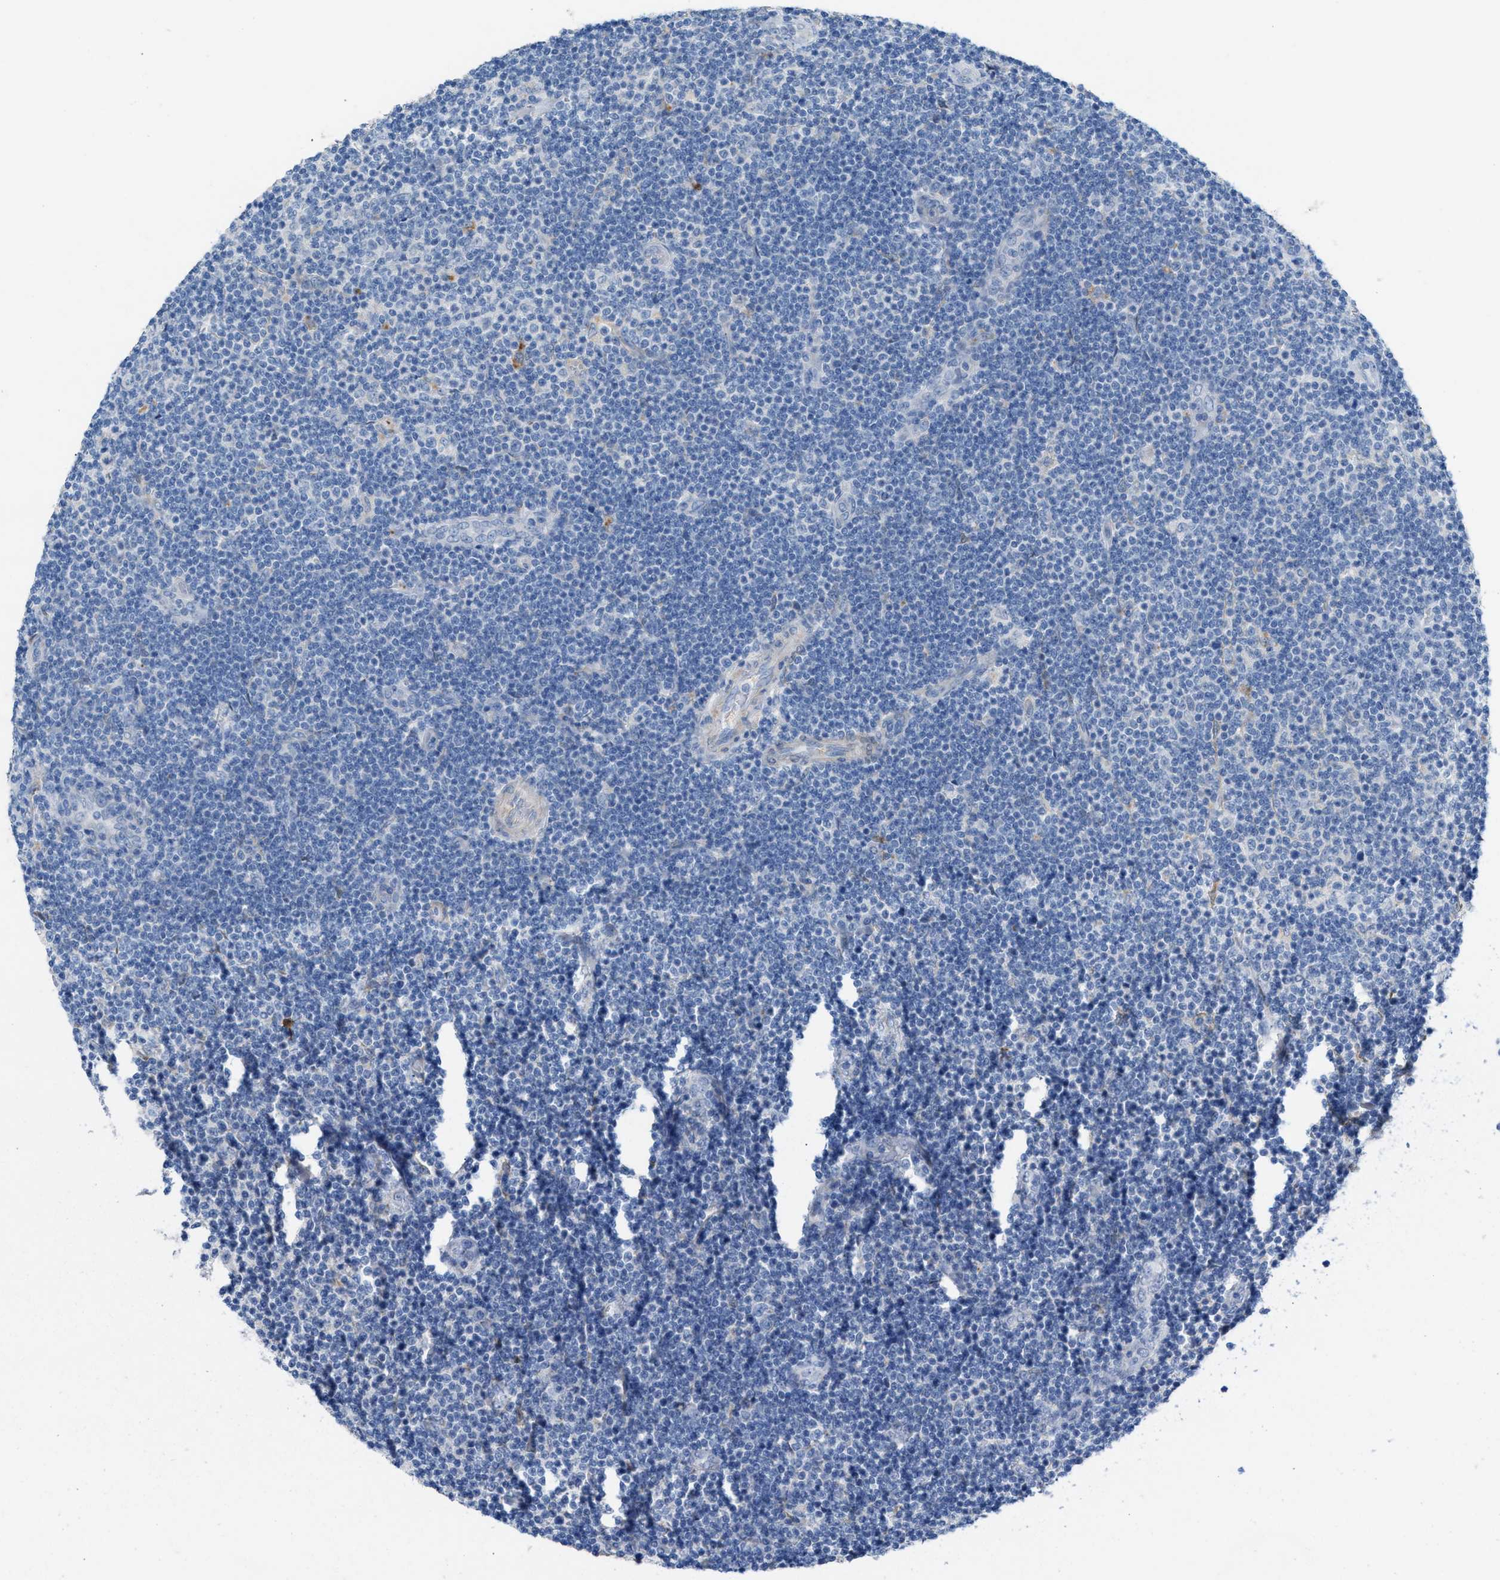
{"staining": {"intensity": "negative", "quantity": "none", "location": "none"}, "tissue": "lymphoma", "cell_type": "Tumor cells", "image_type": "cancer", "snomed": [{"axis": "morphology", "description": "Malignant lymphoma, non-Hodgkin's type, Low grade"}, {"axis": "topography", "description": "Lymph node"}], "caption": "This is an immunohistochemistry (IHC) image of human low-grade malignant lymphoma, non-Hodgkin's type. There is no expression in tumor cells.", "gene": "ASPA", "patient": {"sex": "male", "age": 83}}